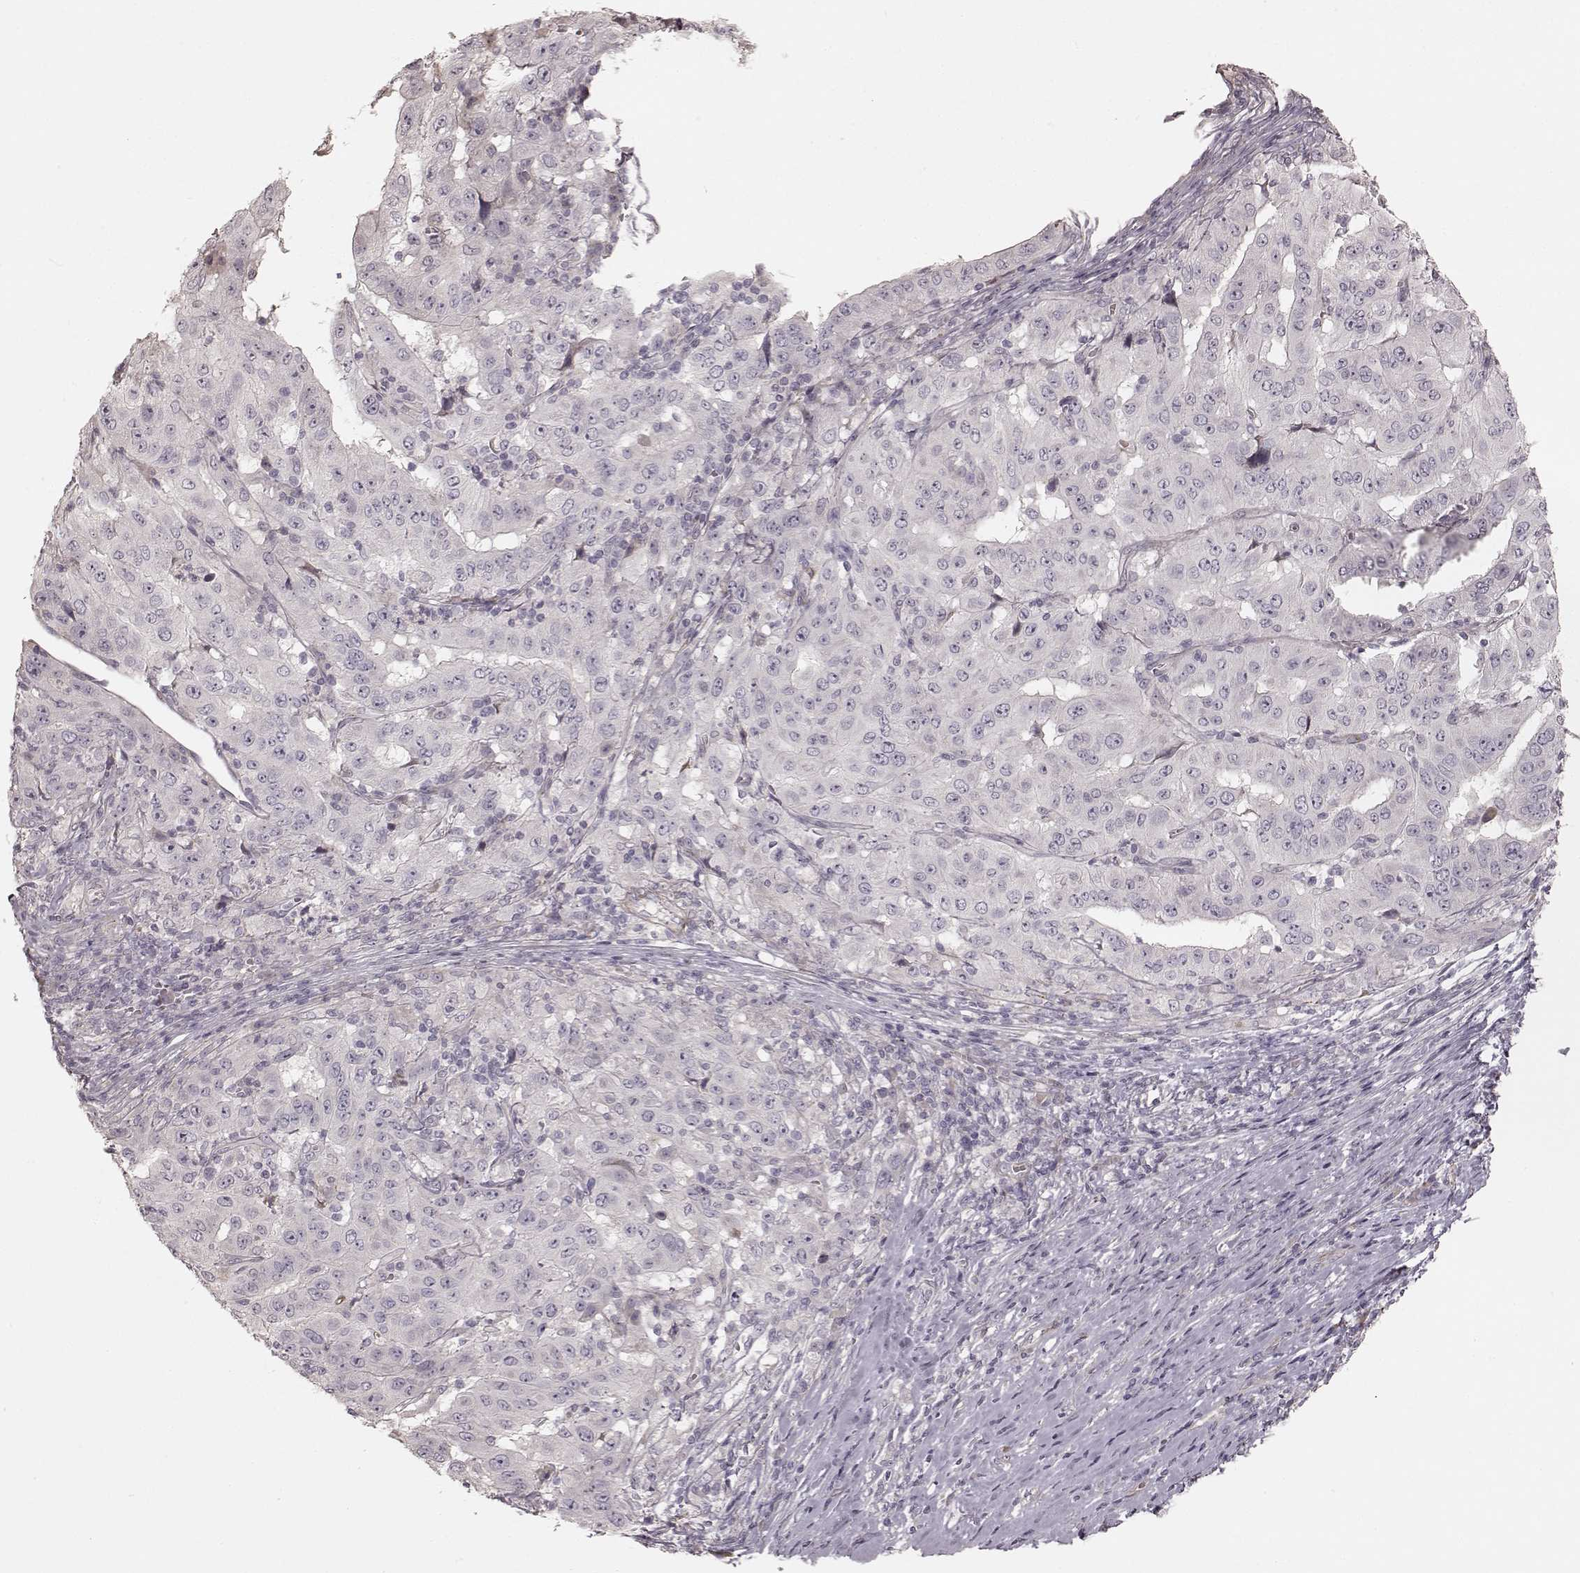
{"staining": {"intensity": "negative", "quantity": "none", "location": "none"}, "tissue": "pancreatic cancer", "cell_type": "Tumor cells", "image_type": "cancer", "snomed": [{"axis": "morphology", "description": "Adenocarcinoma, NOS"}, {"axis": "topography", "description": "Pancreas"}], "caption": "This is an IHC histopathology image of human pancreatic cancer. There is no expression in tumor cells.", "gene": "KCNJ9", "patient": {"sex": "male", "age": 63}}